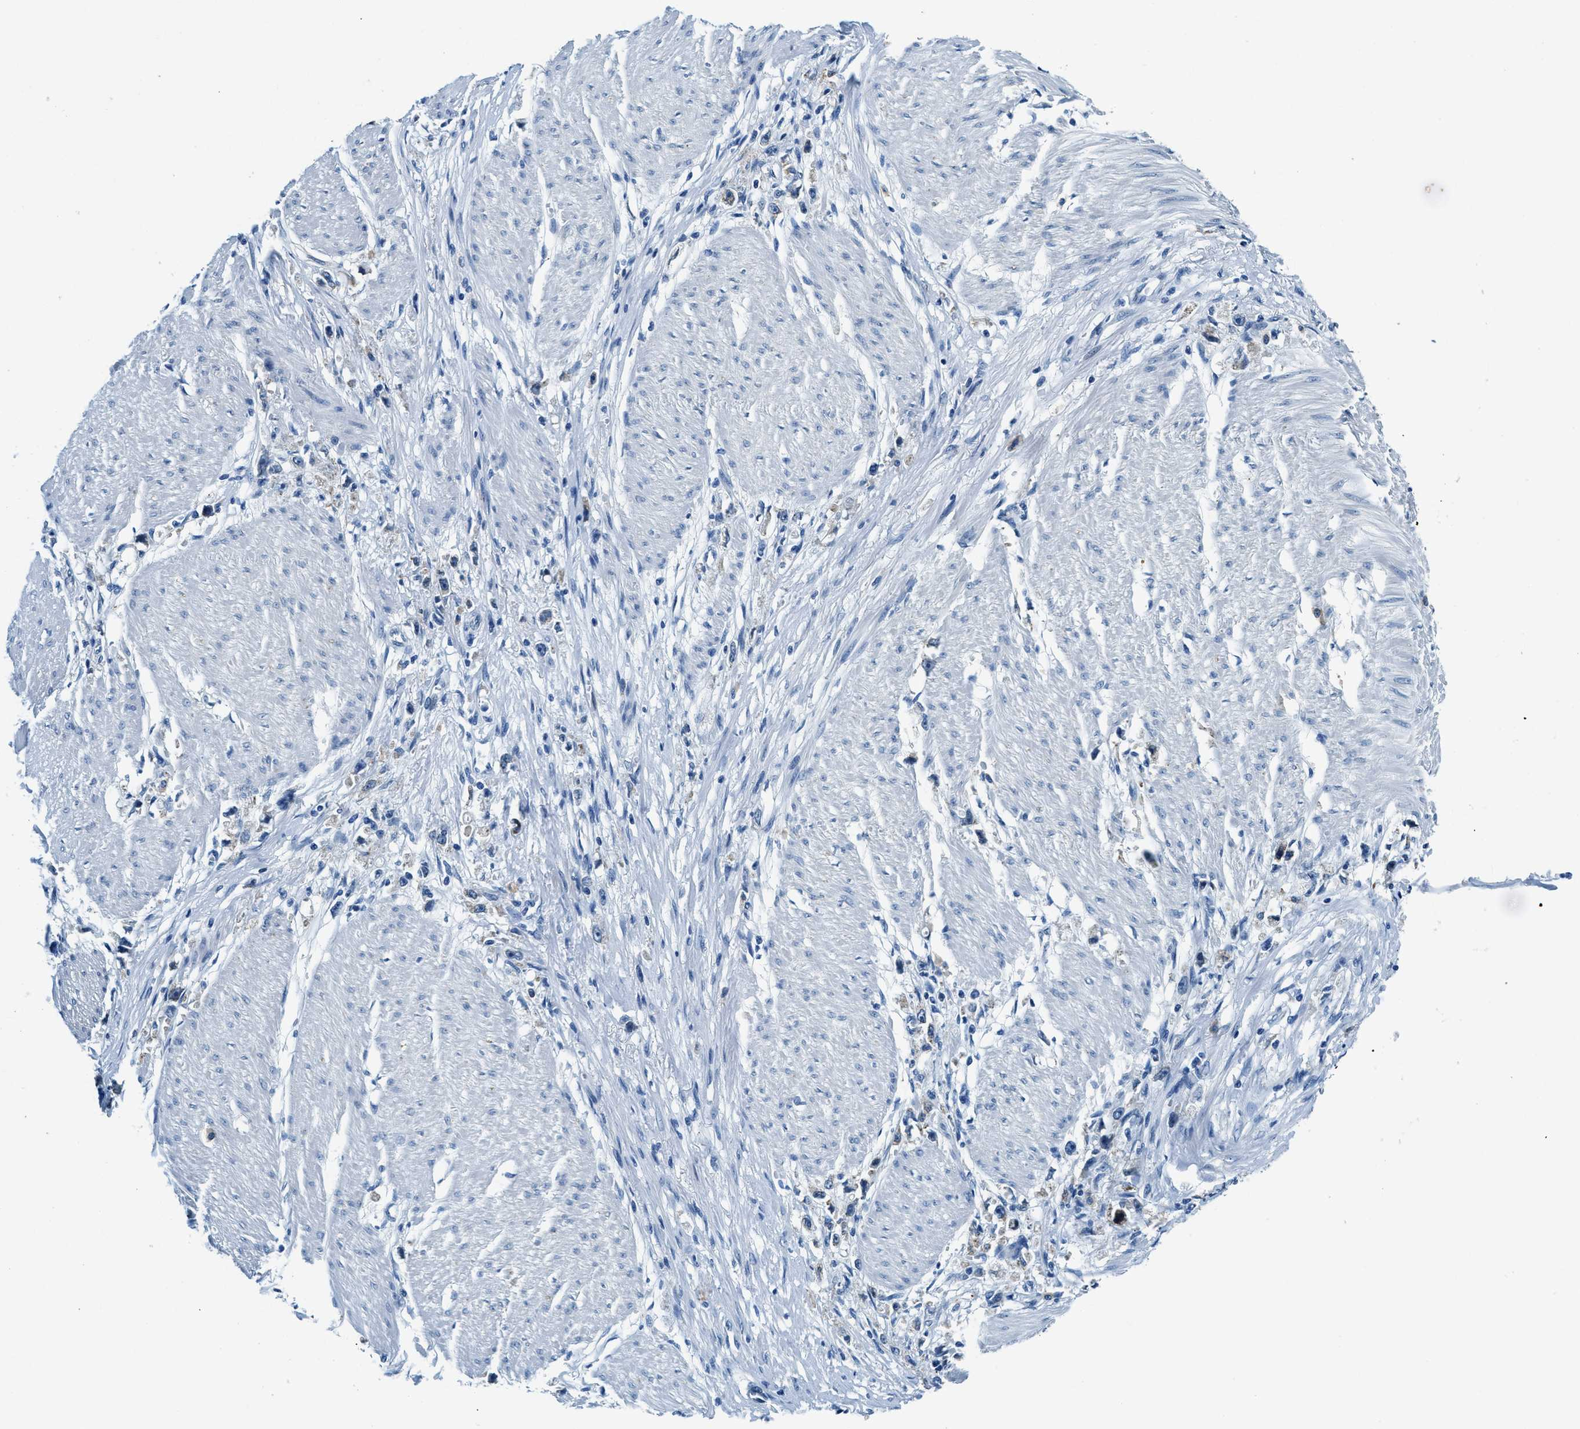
{"staining": {"intensity": "weak", "quantity": "<25%", "location": "cytoplasmic/membranous"}, "tissue": "stomach cancer", "cell_type": "Tumor cells", "image_type": "cancer", "snomed": [{"axis": "morphology", "description": "Adenocarcinoma, NOS"}, {"axis": "topography", "description": "Stomach"}], "caption": "IHC histopathology image of human stomach adenocarcinoma stained for a protein (brown), which demonstrates no staining in tumor cells.", "gene": "UBAC2", "patient": {"sex": "female", "age": 59}}